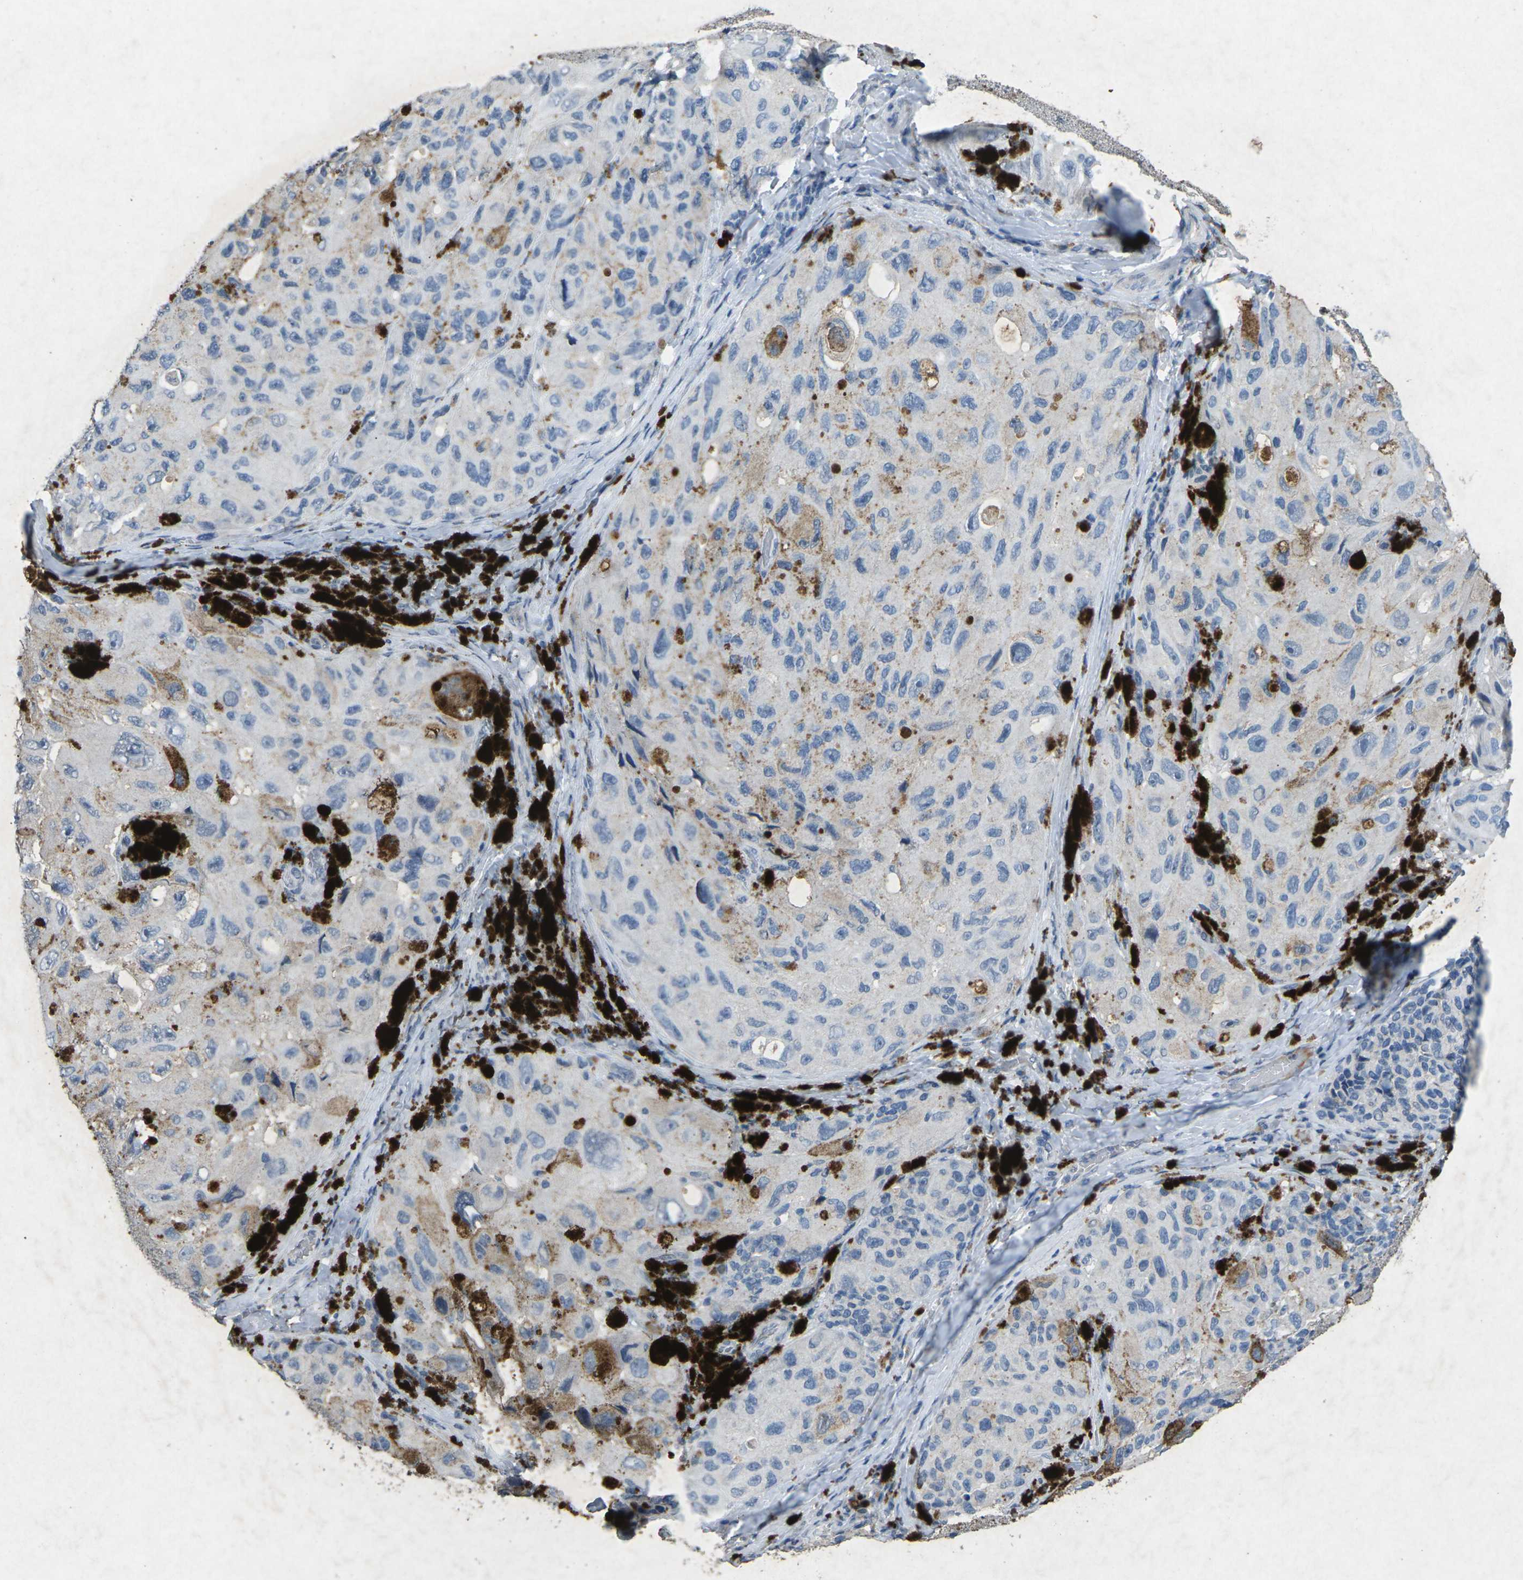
{"staining": {"intensity": "negative", "quantity": "none", "location": "none"}, "tissue": "melanoma", "cell_type": "Tumor cells", "image_type": "cancer", "snomed": [{"axis": "morphology", "description": "Malignant melanoma, NOS"}, {"axis": "topography", "description": "Skin"}], "caption": "DAB immunohistochemical staining of malignant melanoma exhibits no significant expression in tumor cells.", "gene": "A1BG", "patient": {"sex": "female", "age": 73}}